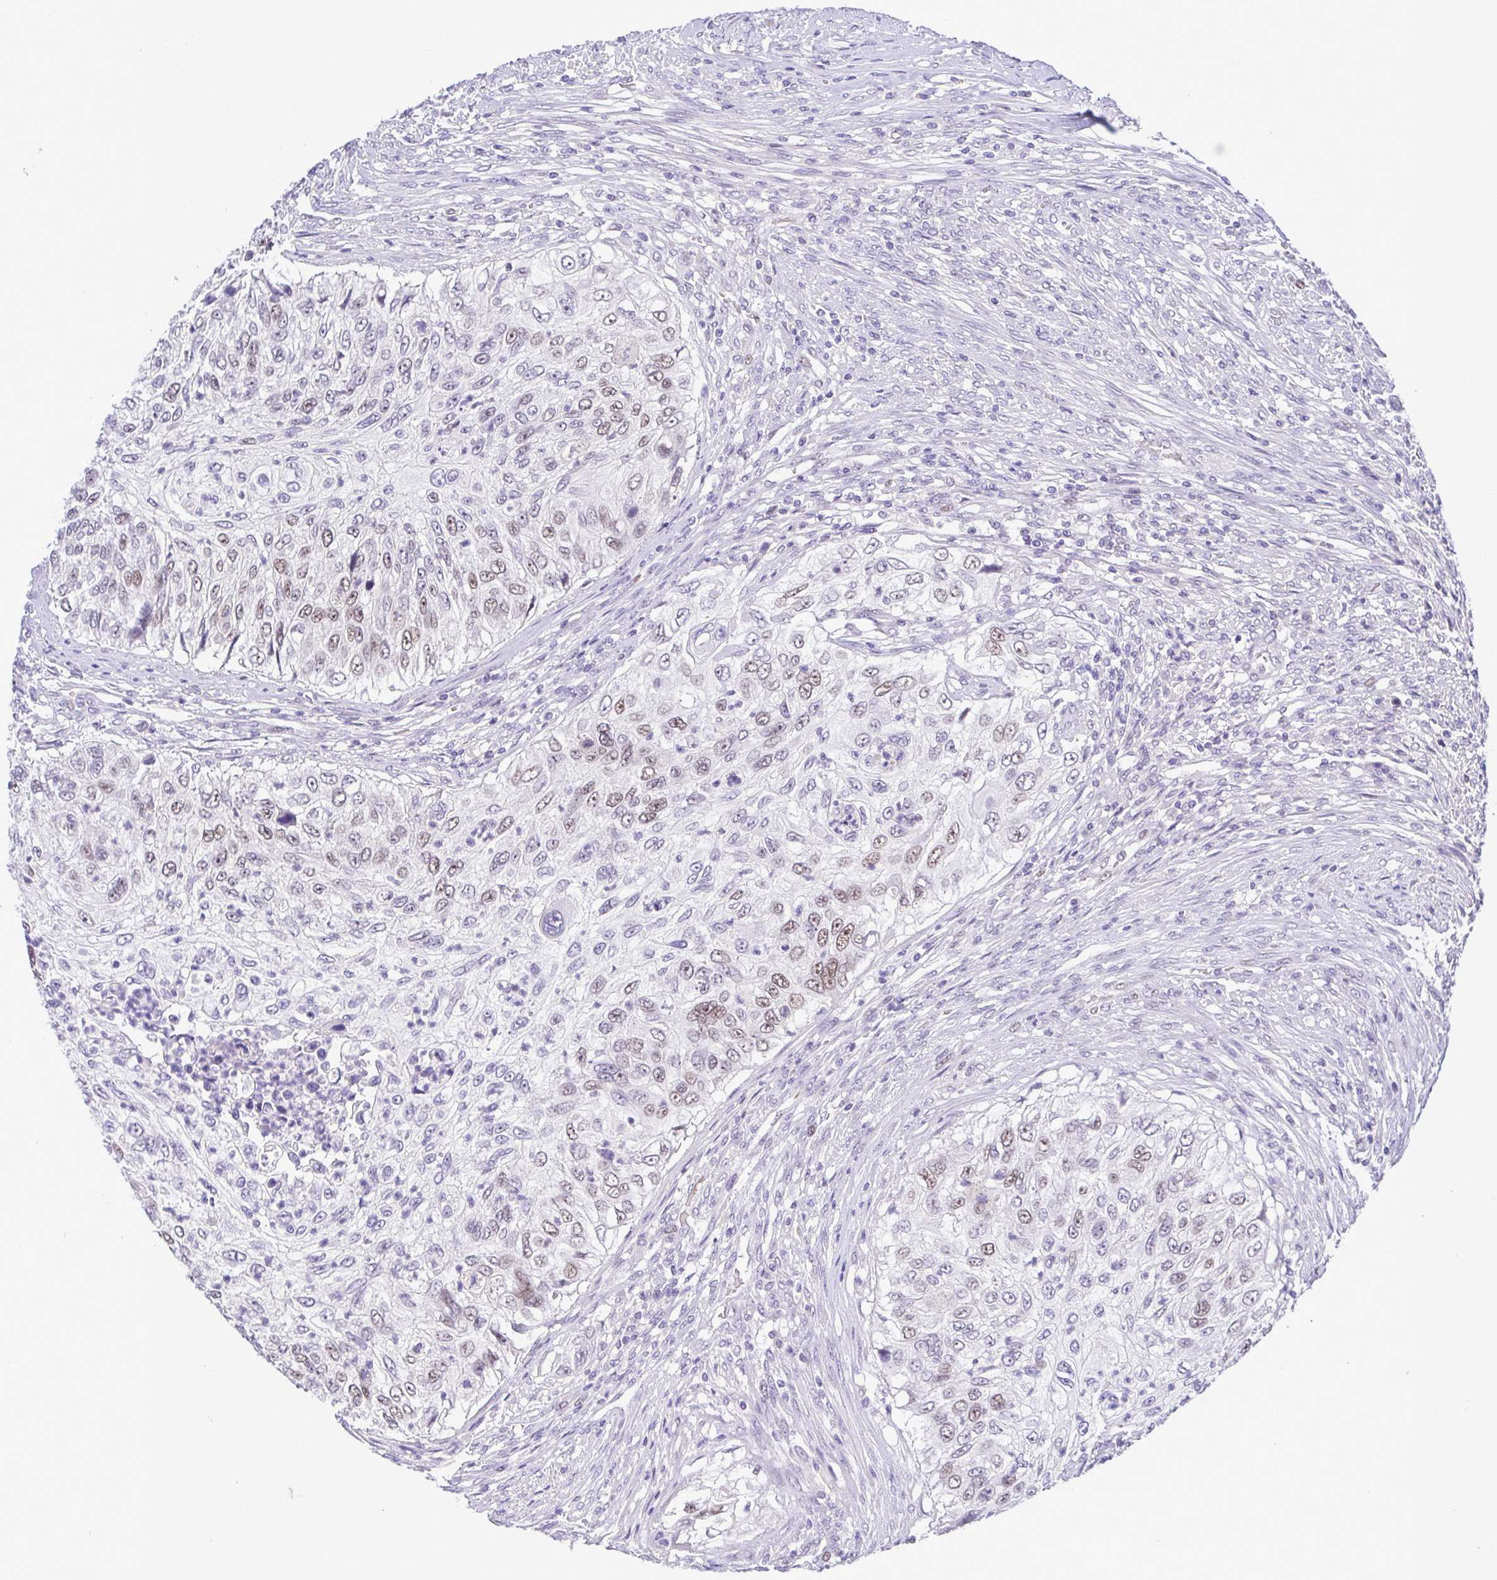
{"staining": {"intensity": "moderate", "quantity": "25%-75%", "location": "nuclear"}, "tissue": "urothelial cancer", "cell_type": "Tumor cells", "image_type": "cancer", "snomed": [{"axis": "morphology", "description": "Urothelial carcinoma, High grade"}, {"axis": "topography", "description": "Urinary bladder"}], "caption": "Urothelial cancer tissue demonstrates moderate nuclear expression in approximately 25%-75% of tumor cells The staining was performed using DAB, with brown indicating positive protein expression. Nuclei are stained blue with hematoxylin.", "gene": "TIPIN", "patient": {"sex": "female", "age": 60}}